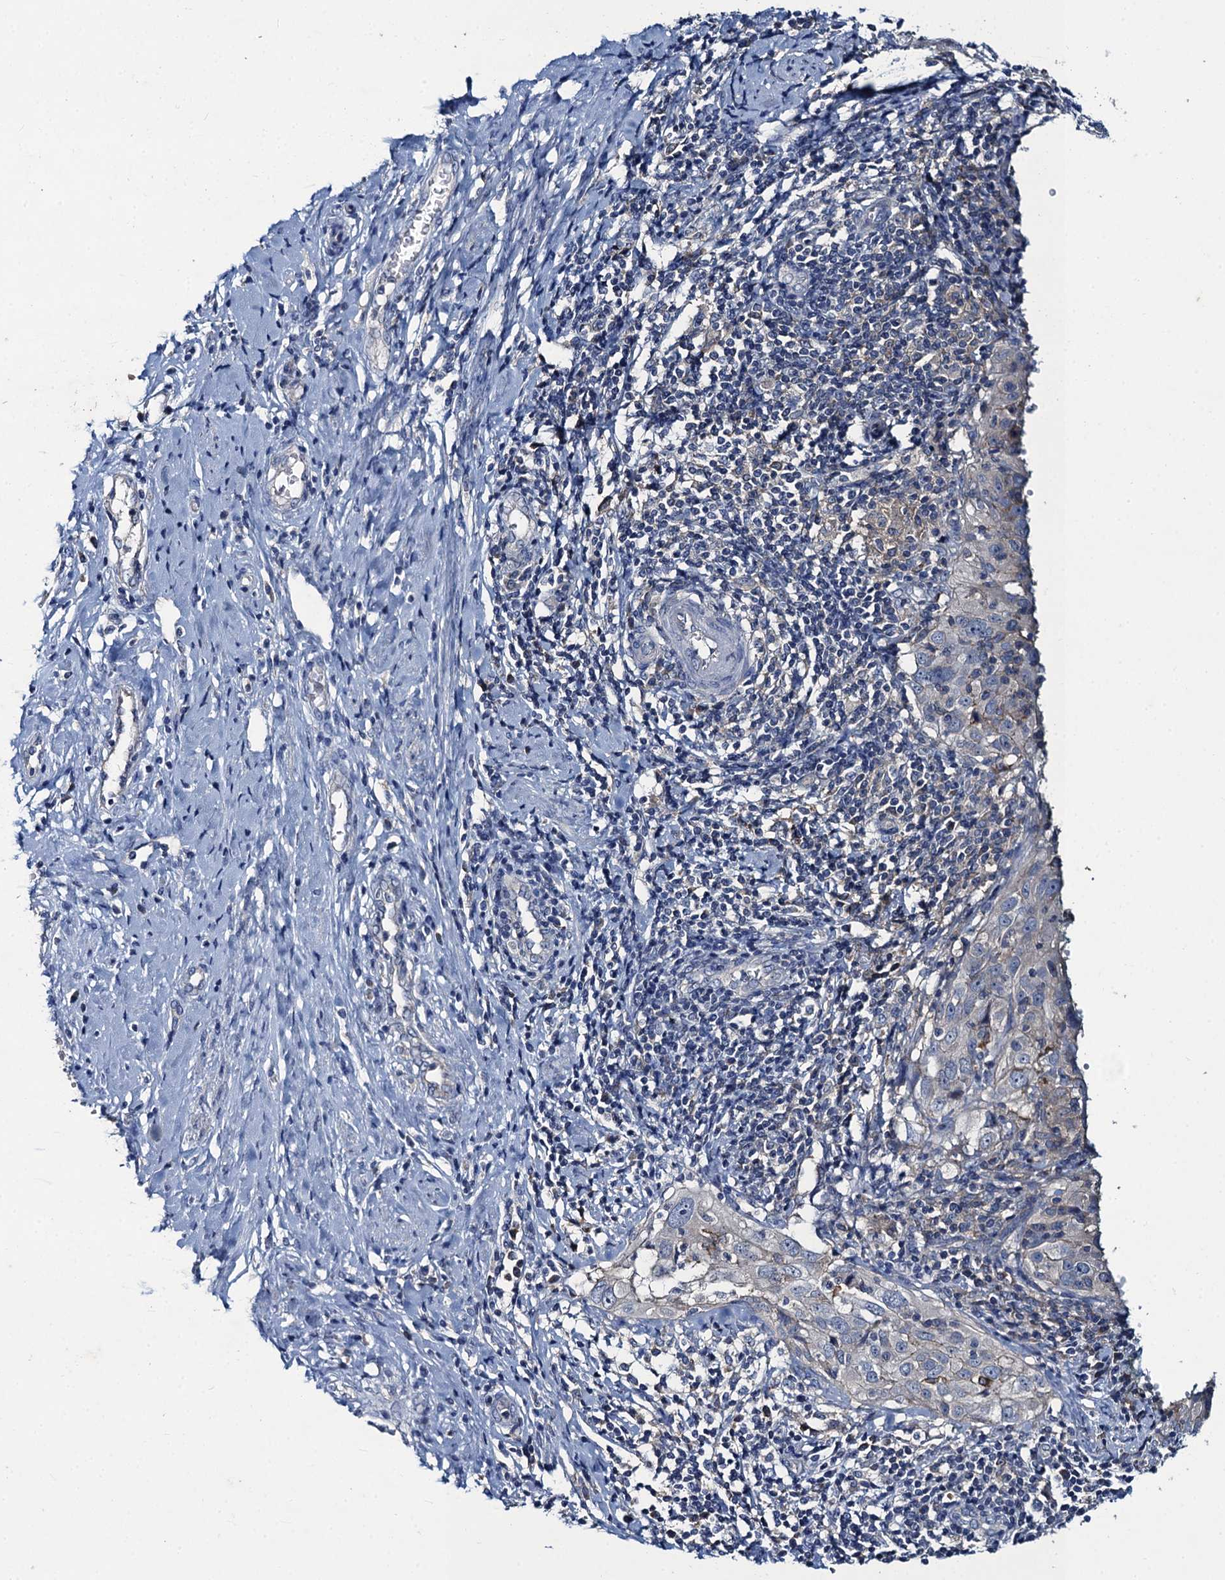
{"staining": {"intensity": "negative", "quantity": "none", "location": "none"}, "tissue": "cervical cancer", "cell_type": "Tumor cells", "image_type": "cancer", "snomed": [{"axis": "morphology", "description": "Squamous cell carcinoma, NOS"}, {"axis": "topography", "description": "Cervix"}], "caption": "Human cervical cancer stained for a protein using IHC displays no positivity in tumor cells.", "gene": "SNAP29", "patient": {"sex": "female", "age": 31}}